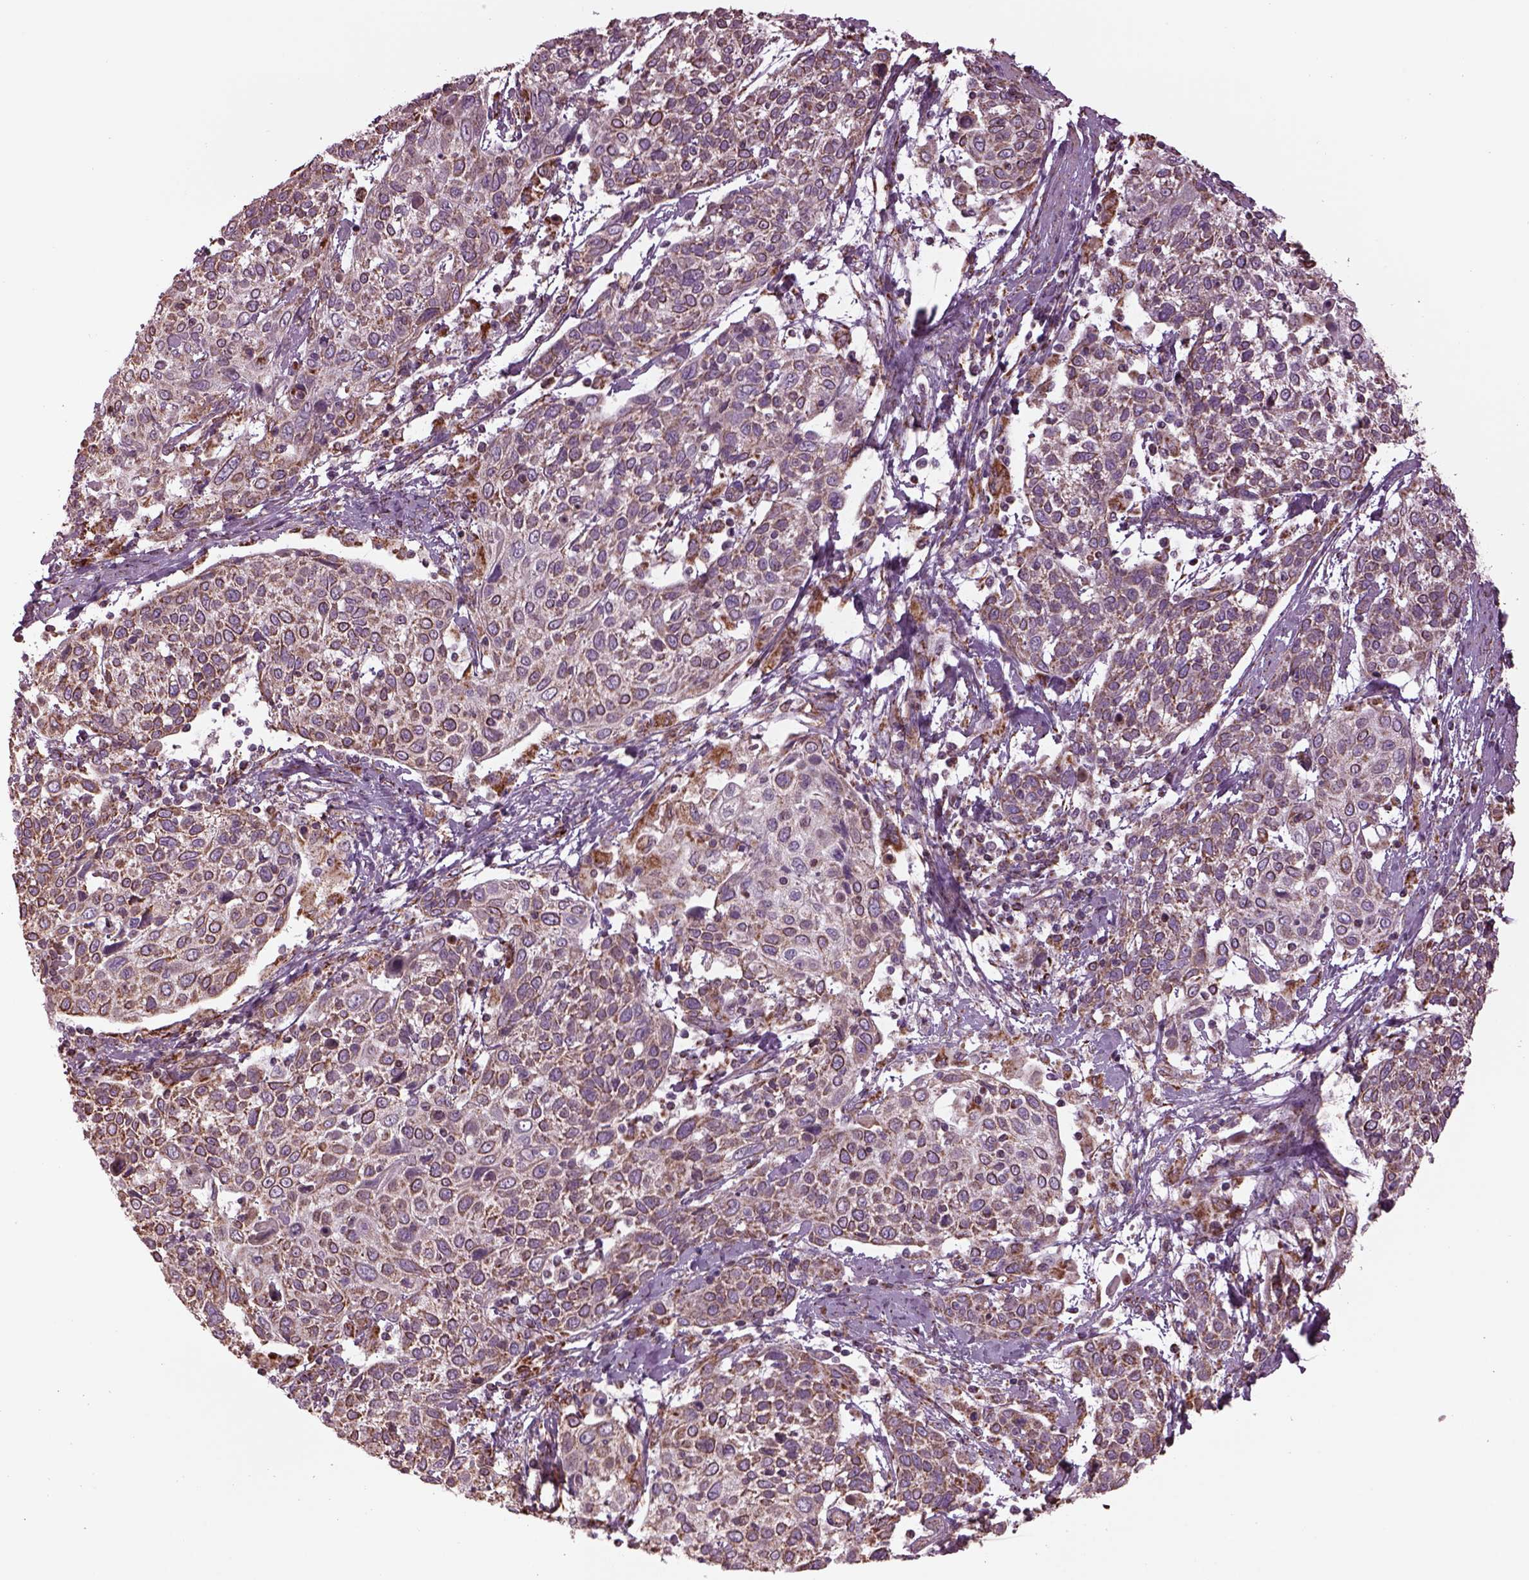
{"staining": {"intensity": "moderate", "quantity": "<25%", "location": "cytoplasmic/membranous"}, "tissue": "cervical cancer", "cell_type": "Tumor cells", "image_type": "cancer", "snomed": [{"axis": "morphology", "description": "Squamous cell carcinoma, NOS"}, {"axis": "topography", "description": "Cervix"}], "caption": "IHC (DAB (3,3'-diaminobenzidine)) staining of human cervical squamous cell carcinoma shows moderate cytoplasmic/membranous protein expression in about <25% of tumor cells.", "gene": "TMEM254", "patient": {"sex": "female", "age": 61}}